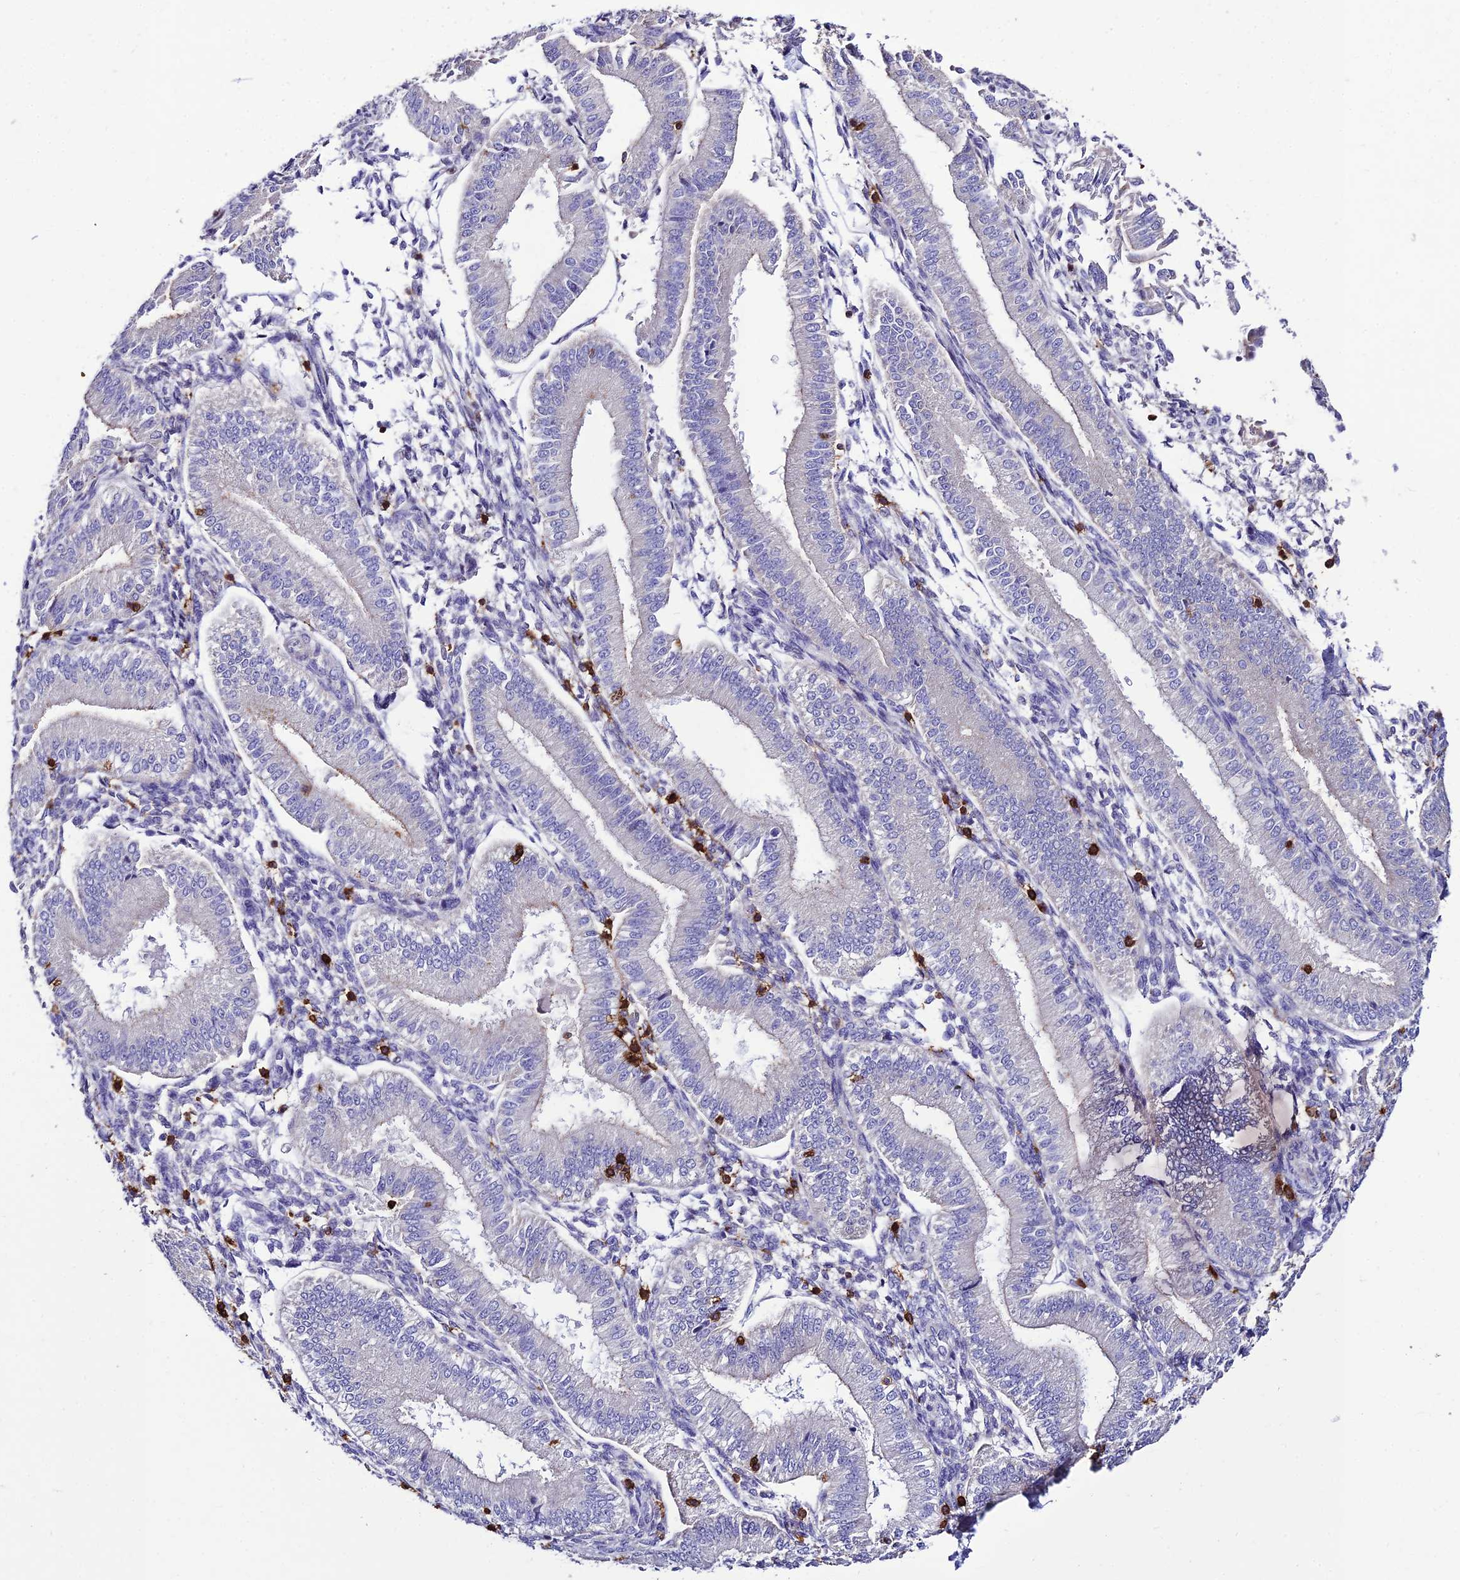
{"staining": {"intensity": "negative", "quantity": "none", "location": "none"}, "tissue": "endometrium", "cell_type": "Cells in endometrial stroma", "image_type": "normal", "snomed": [{"axis": "morphology", "description": "Normal tissue, NOS"}, {"axis": "topography", "description": "Endometrium"}], "caption": "Protein analysis of normal endometrium displays no significant positivity in cells in endometrial stroma.", "gene": "PTPRCAP", "patient": {"sex": "female", "age": 39}}